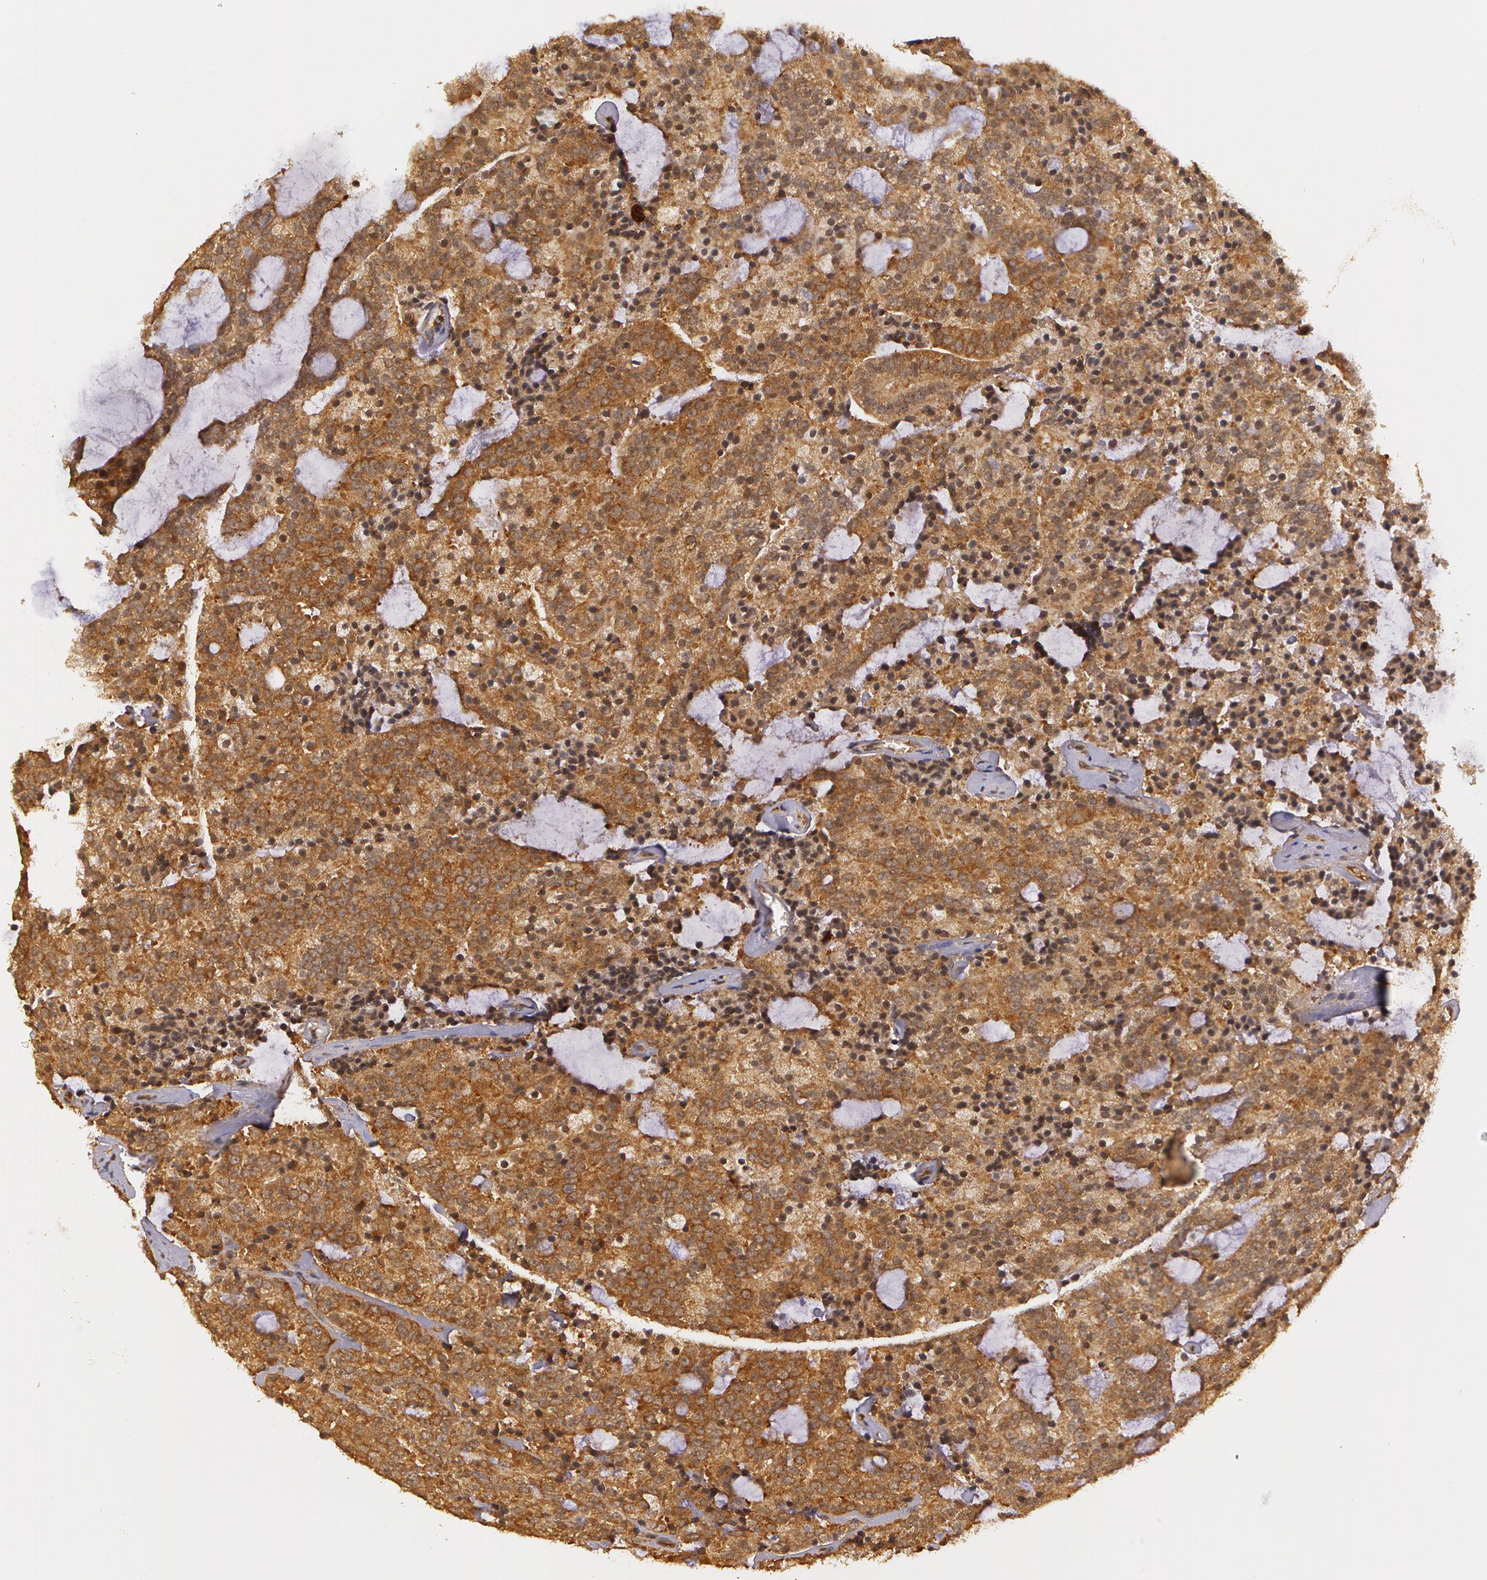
{"staining": {"intensity": "strong", "quantity": ">75%", "location": "cytoplasmic/membranous"}, "tissue": "prostate cancer", "cell_type": "Tumor cells", "image_type": "cancer", "snomed": [{"axis": "morphology", "description": "Adenocarcinoma, Medium grade"}, {"axis": "topography", "description": "Prostate"}], "caption": "A histopathology image of human prostate medium-grade adenocarcinoma stained for a protein demonstrates strong cytoplasmic/membranous brown staining in tumor cells. (IHC, brightfield microscopy, high magnification).", "gene": "ASCC2", "patient": {"sex": "male", "age": 65}}